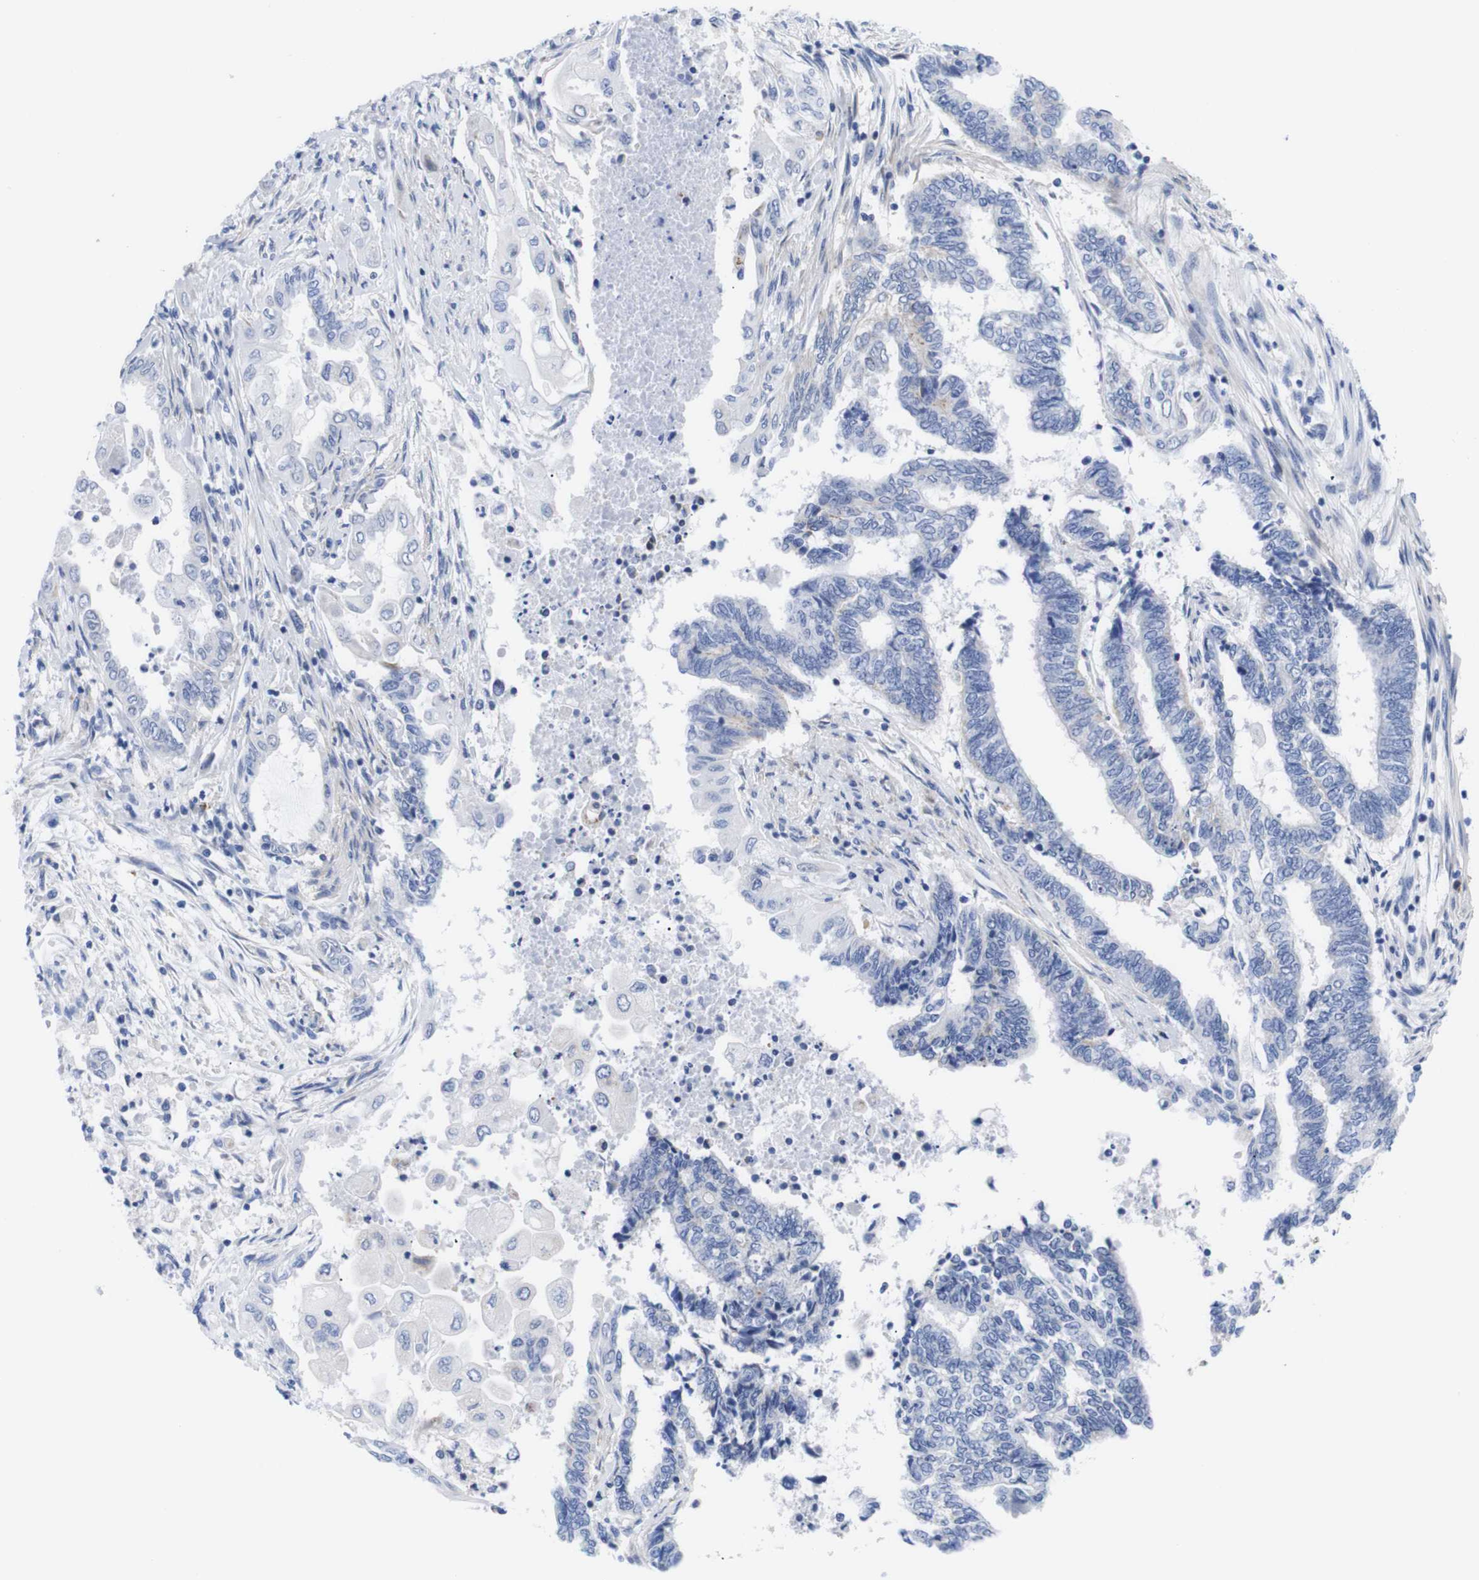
{"staining": {"intensity": "negative", "quantity": "none", "location": "none"}, "tissue": "endometrial cancer", "cell_type": "Tumor cells", "image_type": "cancer", "snomed": [{"axis": "morphology", "description": "Adenocarcinoma, NOS"}, {"axis": "topography", "description": "Uterus"}, {"axis": "topography", "description": "Endometrium"}], "caption": "Tumor cells are negative for protein expression in human endometrial adenocarcinoma.", "gene": "LRRC55", "patient": {"sex": "female", "age": 70}}